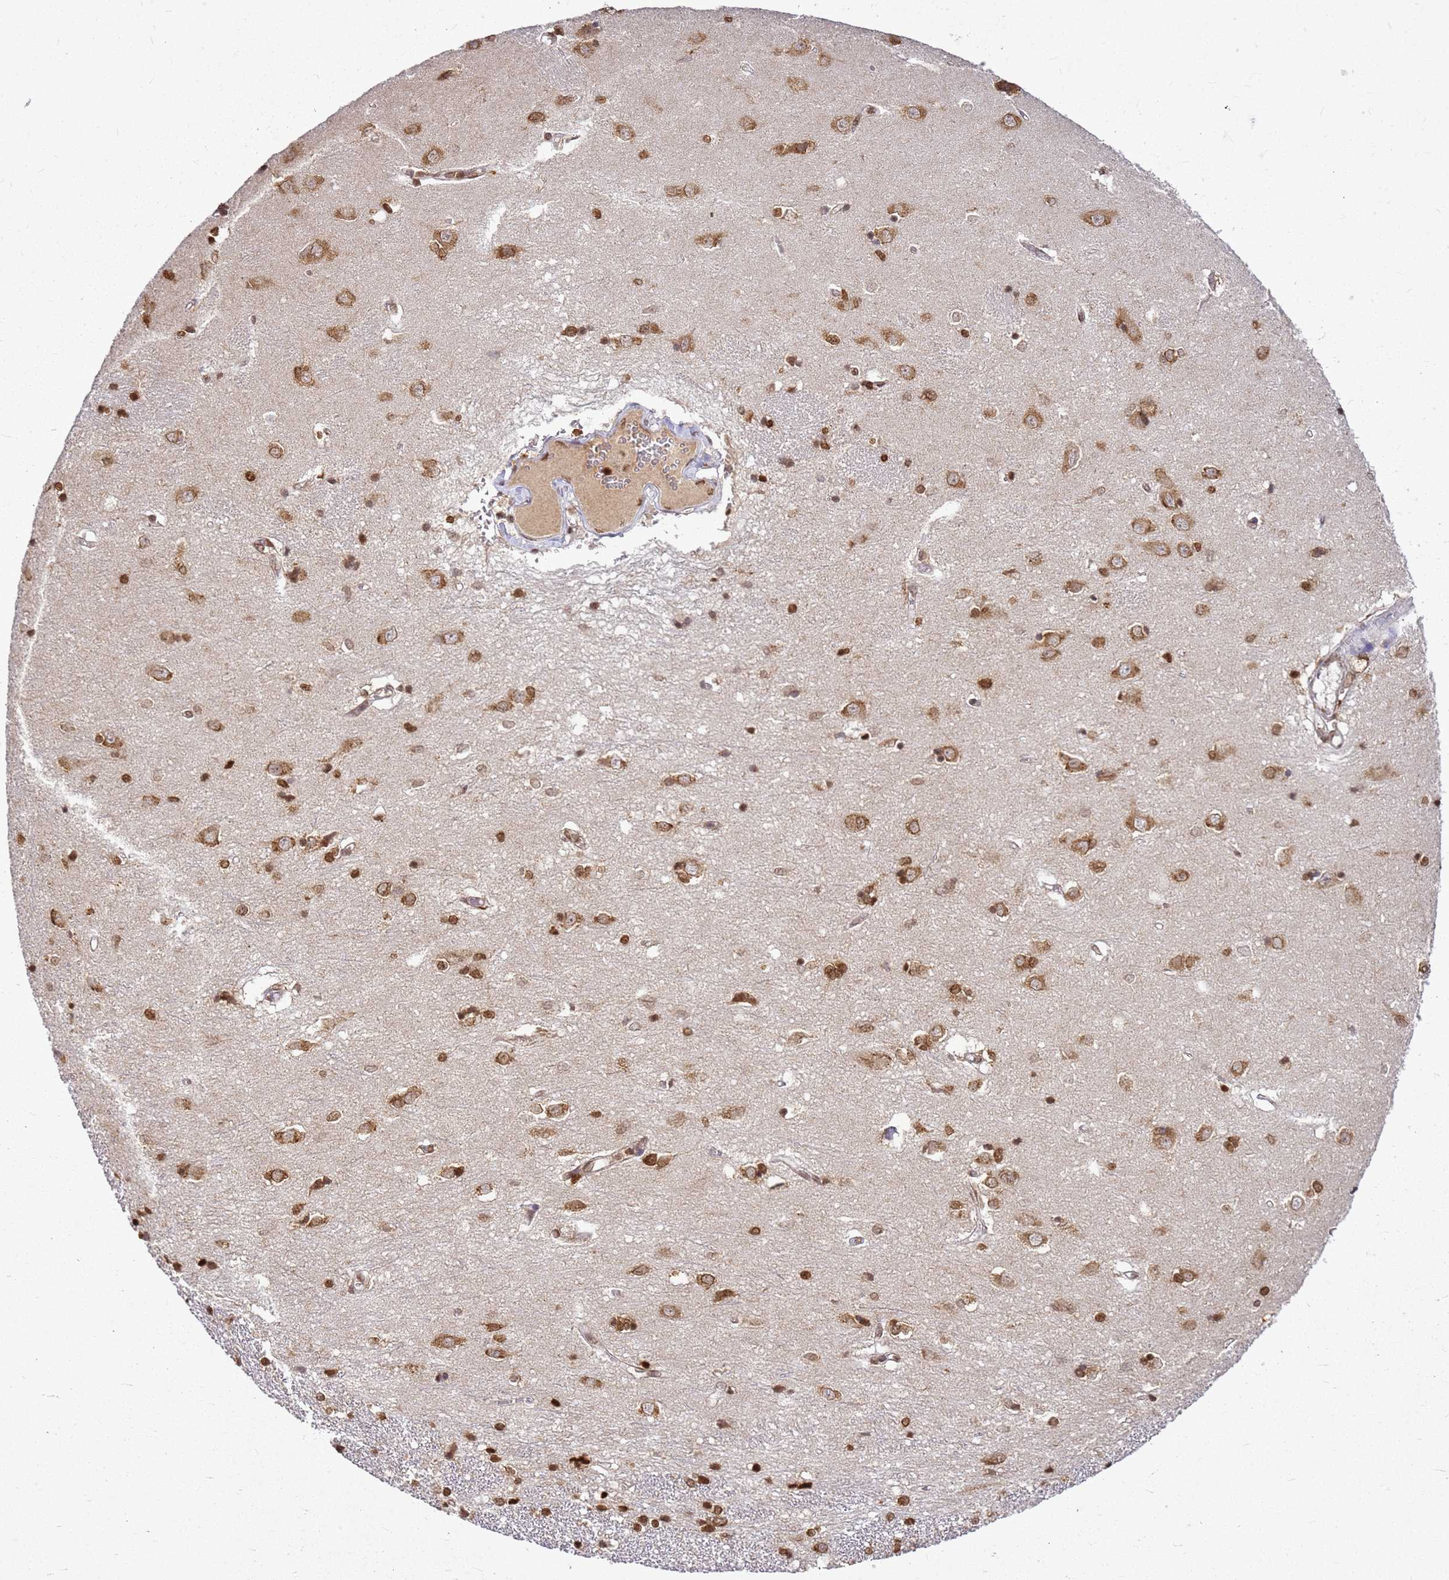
{"staining": {"intensity": "moderate", "quantity": ">75%", "location": "cytoplasmic/membranous"}, "tissue": "caudate", "cell_type": "Glial cells", "image_type": "normal", "snomed": [{"axis": "morphology", "description": "Normal tissue, NOS"}, {"axis": "topography", "description": "Lateral ventricle wall"}], "caption": "Immunohistochemistry (IHC) micrograph of normal caudate: caudate stained using immunohistochemistry exhibits medium levels of moderate protein expression localized specifically in the cytoplasmic/membranous of glial cells, appearing as a cytoplasmic/membranous brown color.", "gene": "APEX1", "patient": {"sex": "male", "age": 37}}